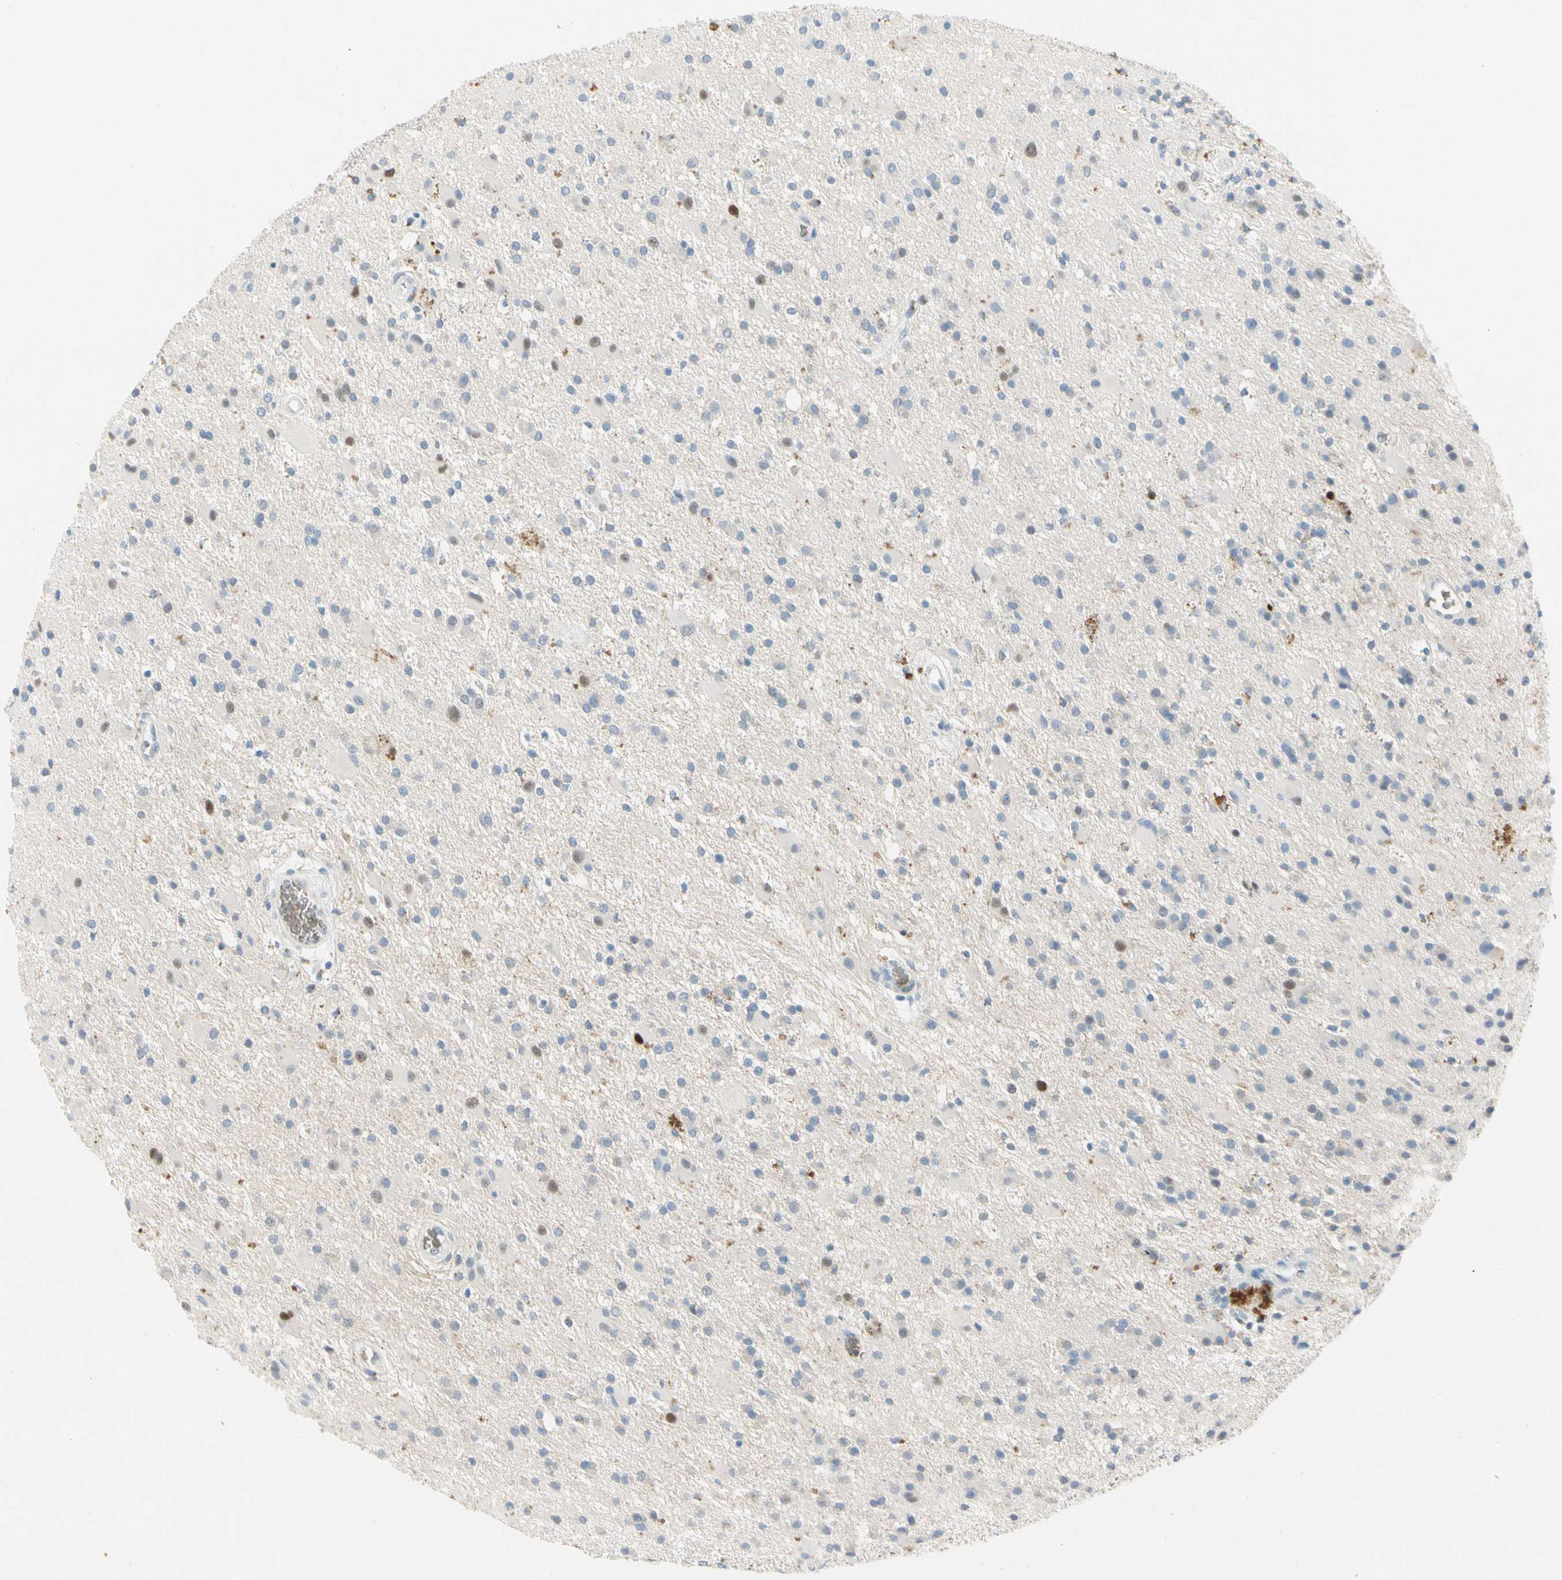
{"staining": {"intensity": "weak", "quantity": "<25%", "location": "nuclear"}, "tissue": "glioma", "cell_type": "Tumor cells", "image_type": "cancer", "snomed": [{"axis": "morphology", "description": "Glioma, malignant, Low grade"}, {"axis": "topography", "description": "Brain"}], "caption": "Glioma stained for a protein using immunohistochemistry (IHC) displays no positivity tumor cells.", "gene": "CA1", "patient": {"sex": "male", "age": 58}}